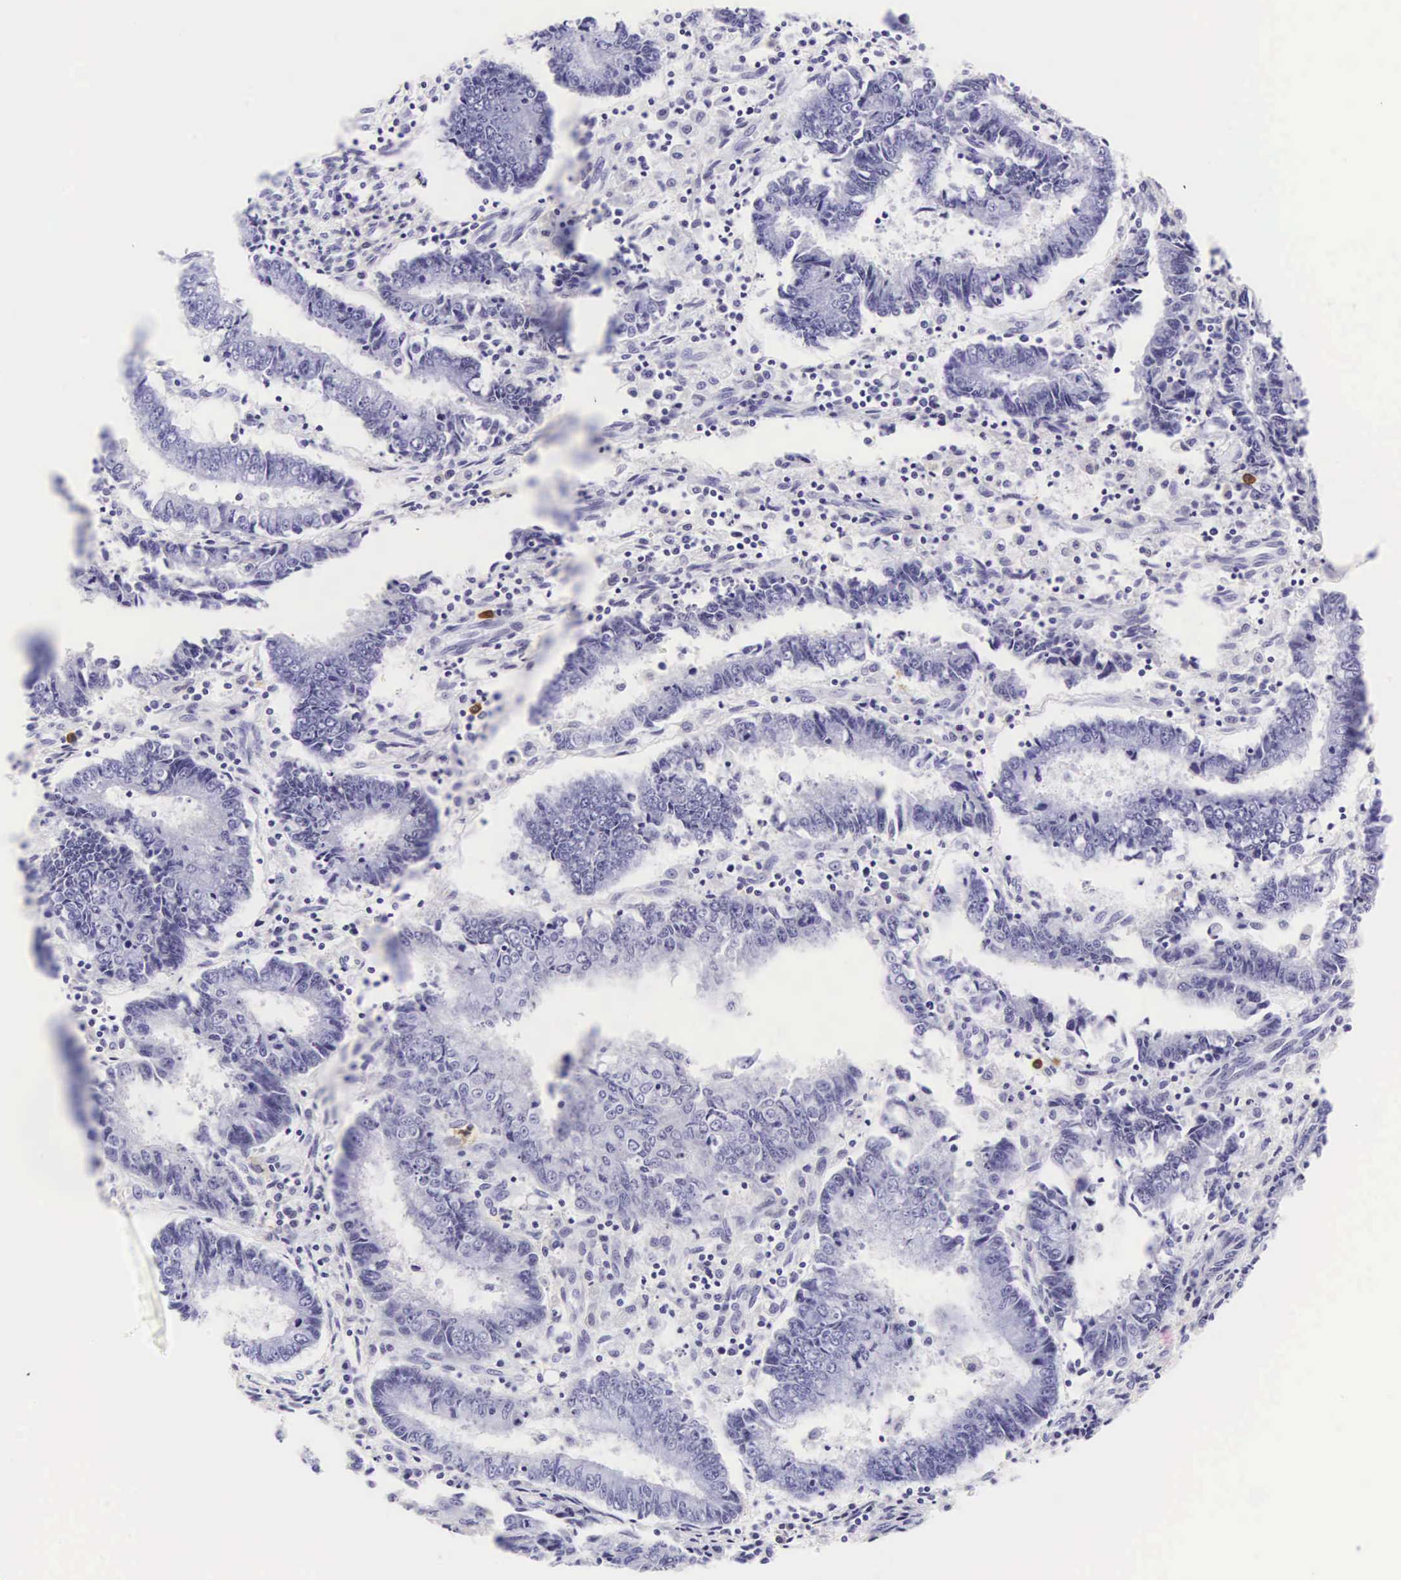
{"staining": {"intensity": "negative", "quantity": "none", "location": "none"}, "tissue": "endometrial cancer", "cell_type": "Tumor cells", "image_type": "cancer", "snomed": [{"axis": "morphology", "description": "Adenocarcinoma, NOS"}, {"axis": "topography", "description": "Endometrium"}], "caption": "Tumor cells are negative for brown protein staining in endometrial adenocarcinoma. (Brightfield microscopy of DAB IHC at high magnification).", "gene": "CD1A", "patient": {"sex": "female", "age": 75}}